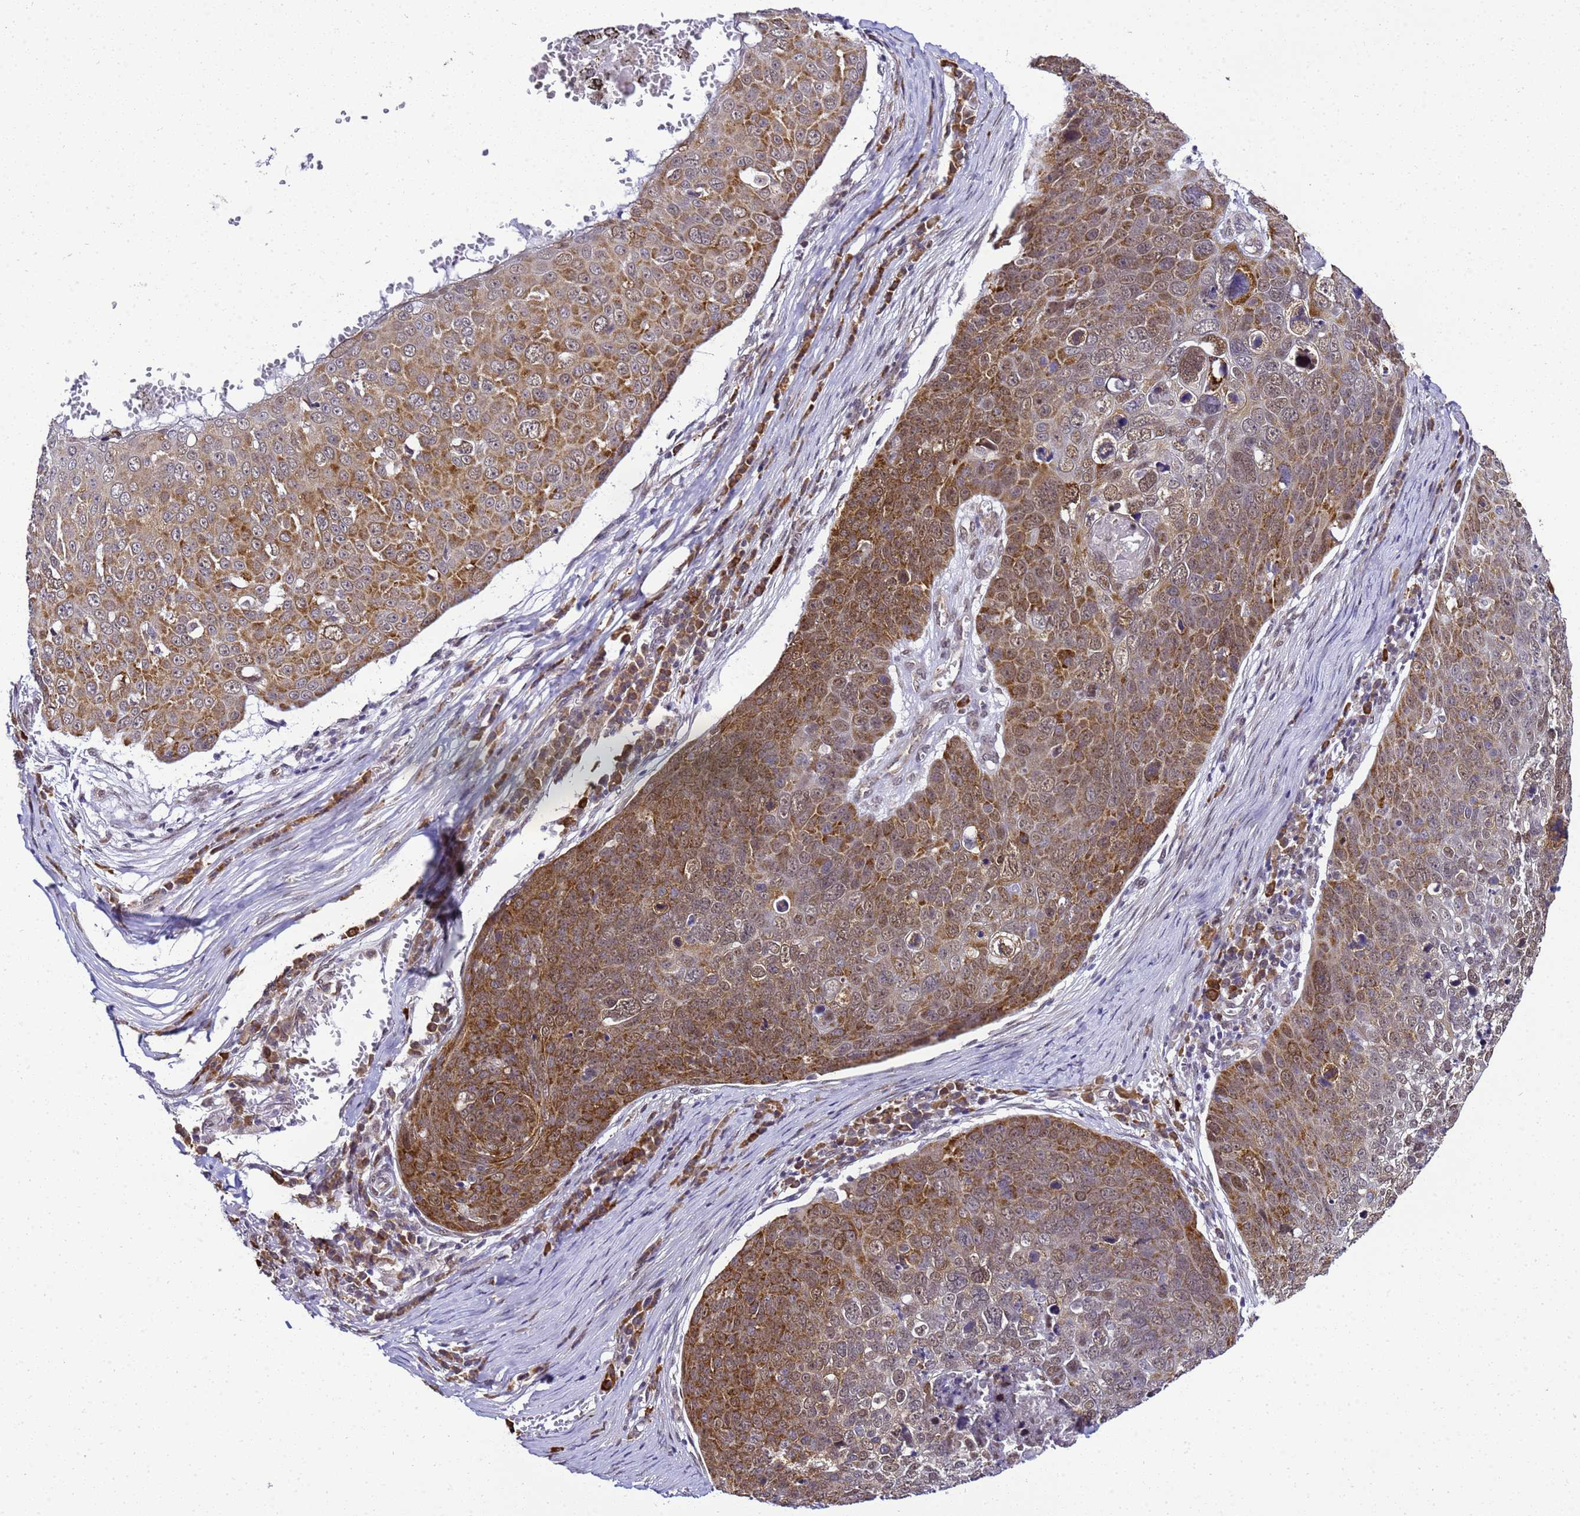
{"staining": {"intensity": "moderate", "quantity": ">75%", "location": "cytoplasmic/membranous"}, "tissue": "skin cancer", "cell_type": "Tumor cells", "image_type": "cancer", "snomed": [{"axis": "morphology", "description": "Squamous cell carcinoma, NOS"}, {"axis": "topography", "description": "Skin"}], "caption": "Squamous cell carcinoma (skin) stained with DAB (3,3'-diaminobenzidine) immunohistochemistry exhibits medium levels of moderate cytoplasmic/membranous staining in approximately >75% of tumor cells.", "gene": "SMN1", "patient": {"sex": "male", "age": 71}}